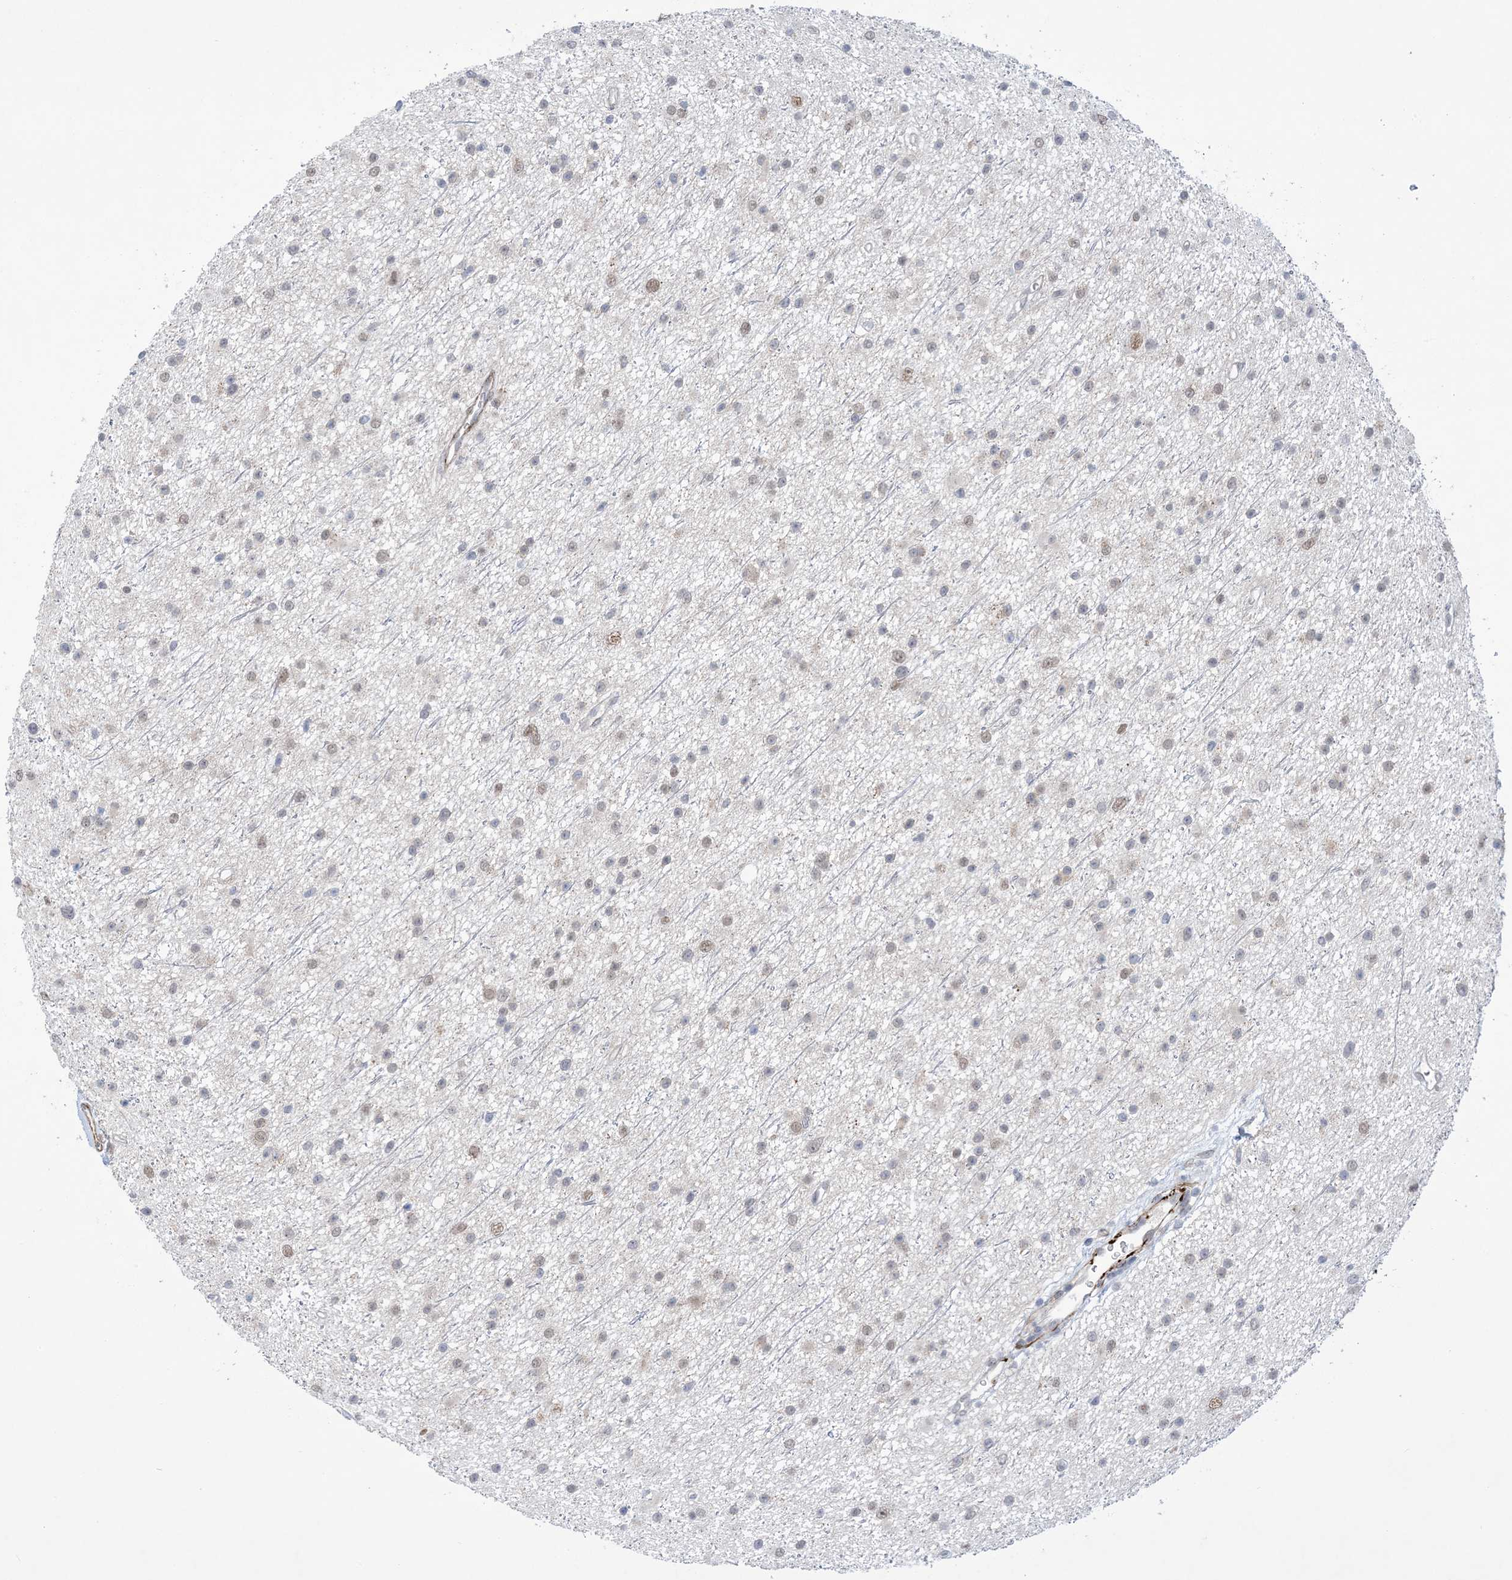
{"staining": {"intensity": "weak", "quantity": "<25%", "location": "nuclear"}, "tissue": "glioma", "cell_type": "Tumor cells", "image_type": "cancer", "snomed": [{"axis": "morphology", "description": "Glioma, malignant, Low grade"}, {"axis": "topography", "description": "Cerebral cortex"}], "caption": "Immunohistochemical staining of glioma demonstrates no significant positivity in tumor cells.", "gene": "ZNF8", "patient": {"sex": "female", "age": 39}}